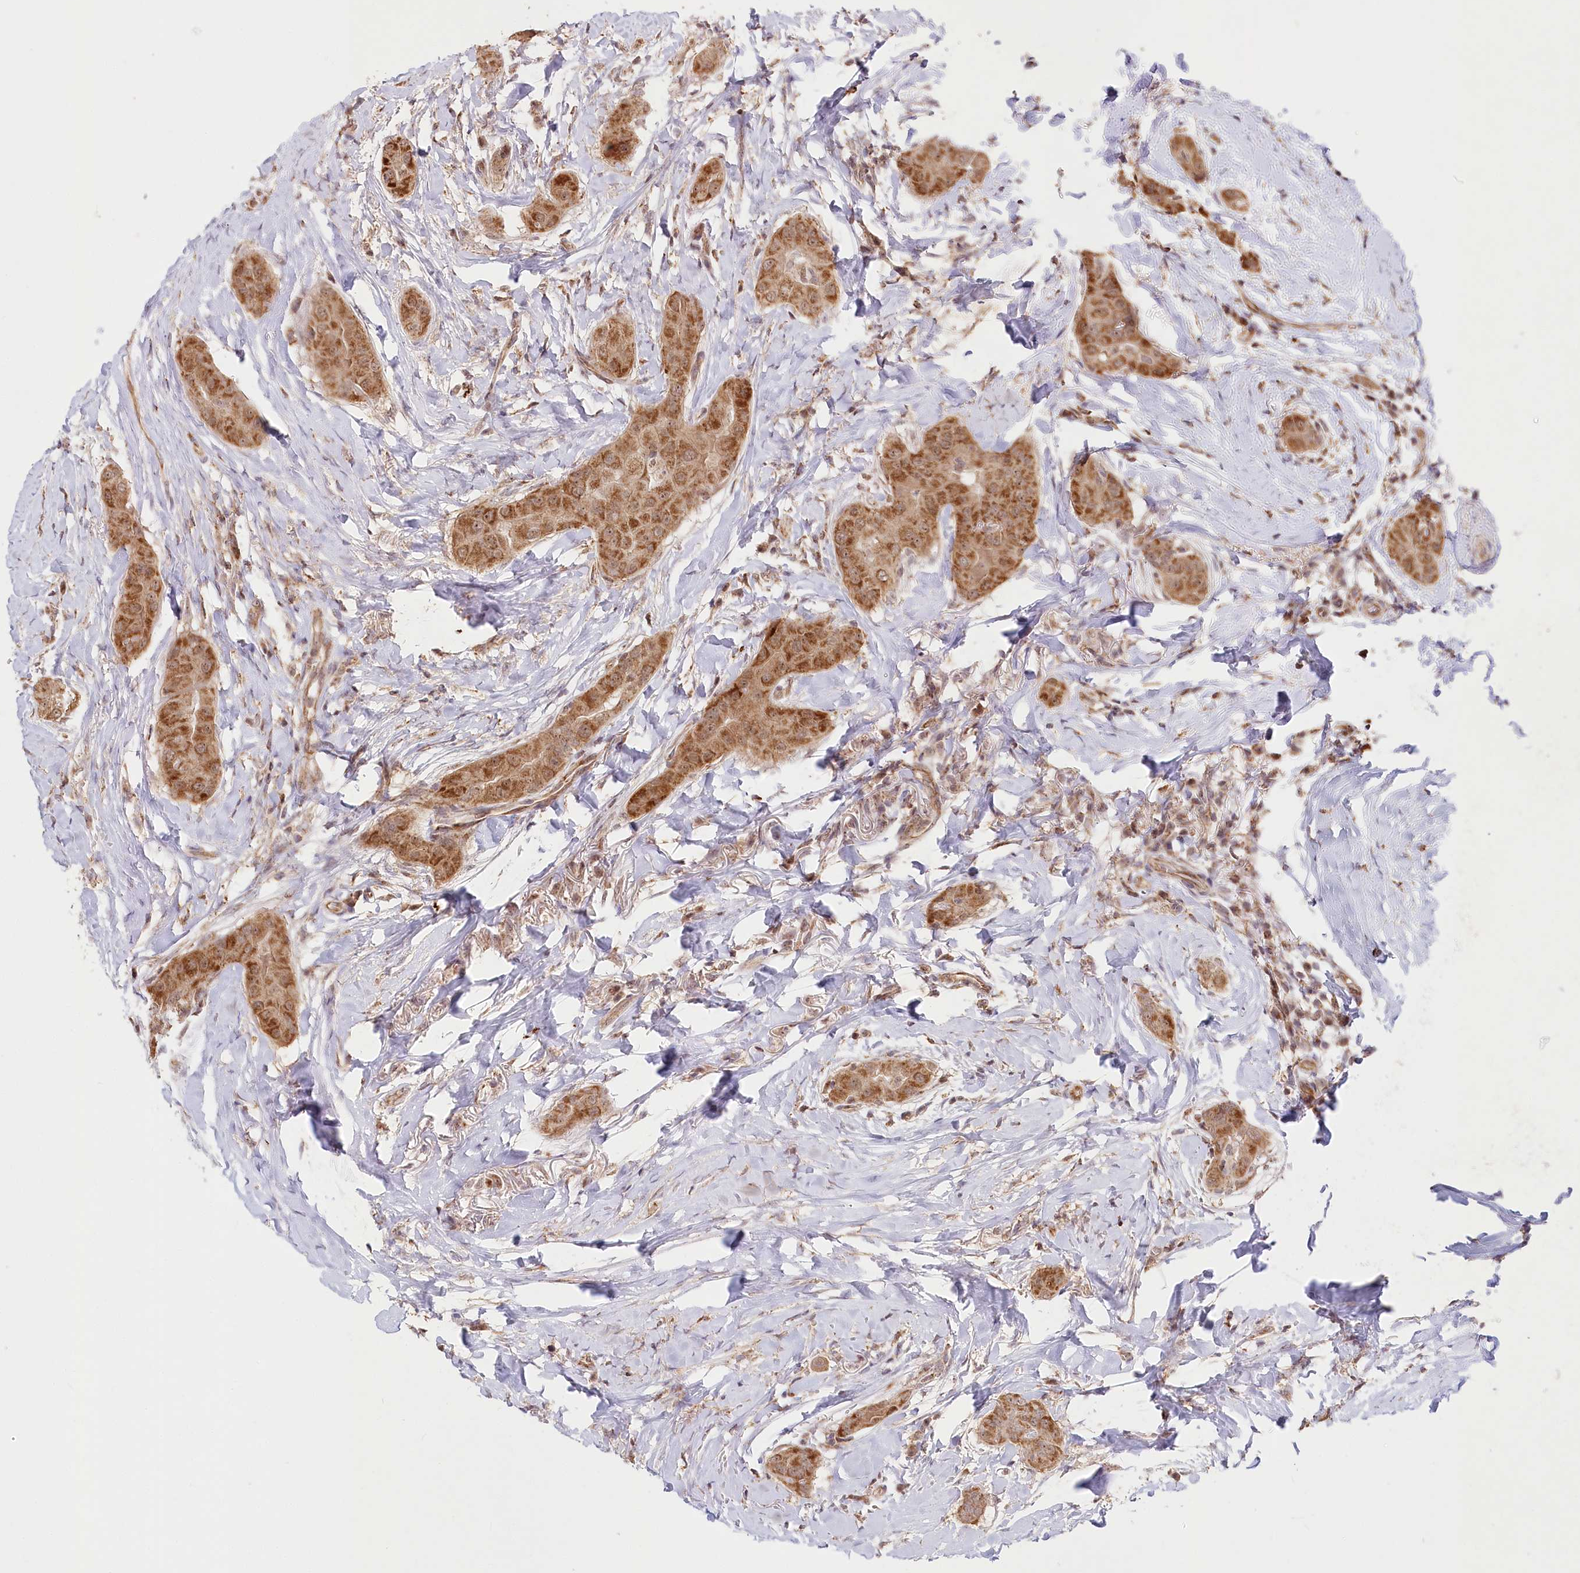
{"staining": {"intensity": "moderate", "quantity": ">75%", "location": "cytoplasmic/membranous"}, "tissue": "thyroid cancer", "cell_type": "Tumor cells", "image_type": "cancer", "snomed": [{"axis": "morphology", "description": "Papillary adenocarcinoma, NOS"}, {"axis": "topography", "description": "Thyroid gland"}], "caption": "This image exhibits immunohistochemistry staining of human thyroid papillary adenocarcinoma, with medium moderate cytoplasmic/membranous positivity in about >75% of tumor cells.", "gene": "RTN4IP1", "patient": {"sex": "male", "age": 33}}